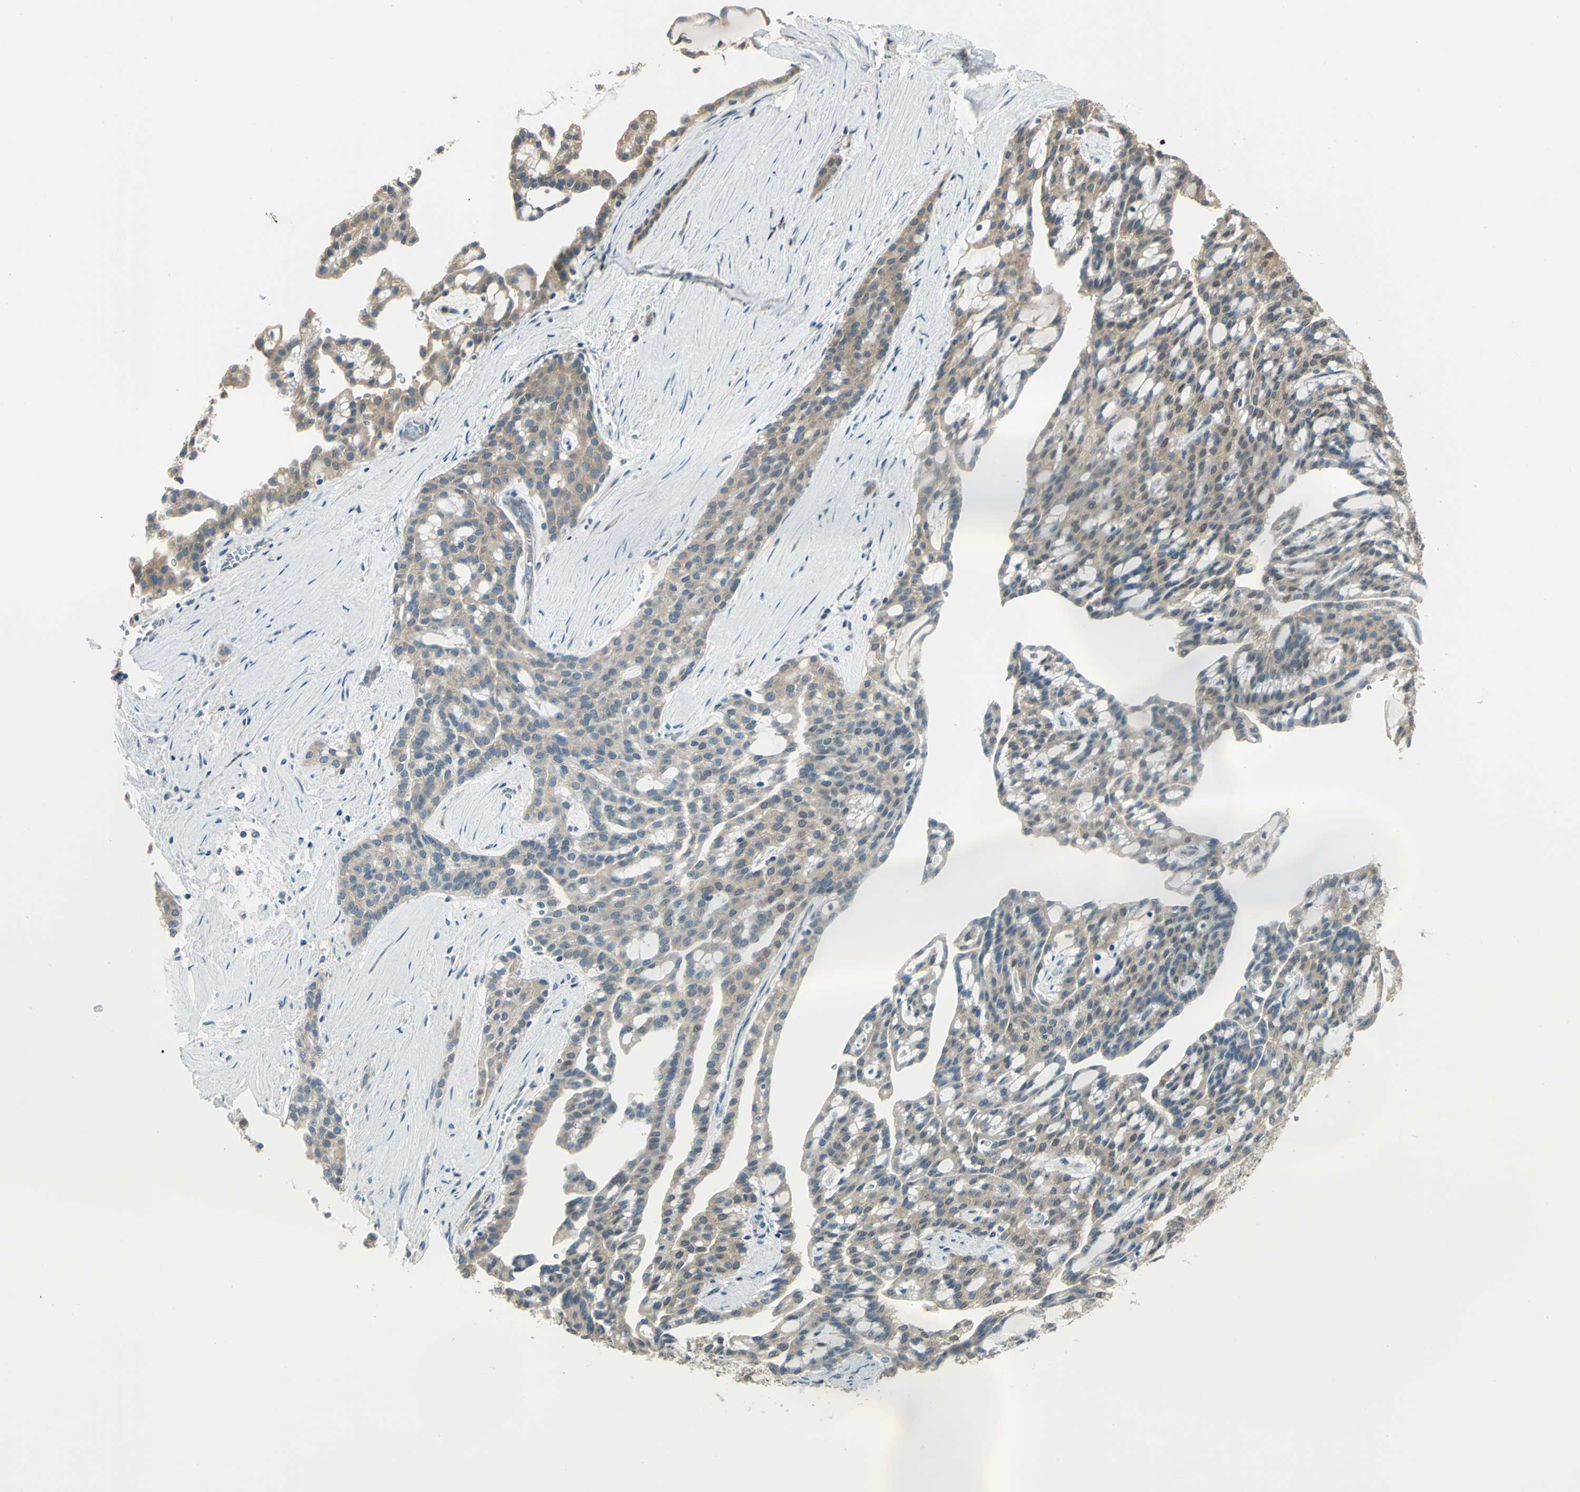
{"staining": {"intensity": "moderate", "quantity": ">75%", "location": "cytoplasmic/membranous,nuclear"}, "tissue": "renal cancer", "cell_type": "Tumor cells", "image_type": "cancer", "snomed": [{"axis": "morphology", "description": "Adenocarcinoma, NOS"}, {"axis": "topography", "description": "Kidney"}], "caption": "IHC staining of adenocarcinoma (renal), which displays medium levels of moderate cytoplasmic/membranous and nuclear expression in approximately >75% of tumor cells indicating moderate cytoplasmic/membranous and nuclear protein positivity. The staining was performed using DAB (brown) for protein detection and nuclei were counterstained in hematoxylin (blue).", "gene": "SHC2", "patient": {"sex": "male", "age": 63}}